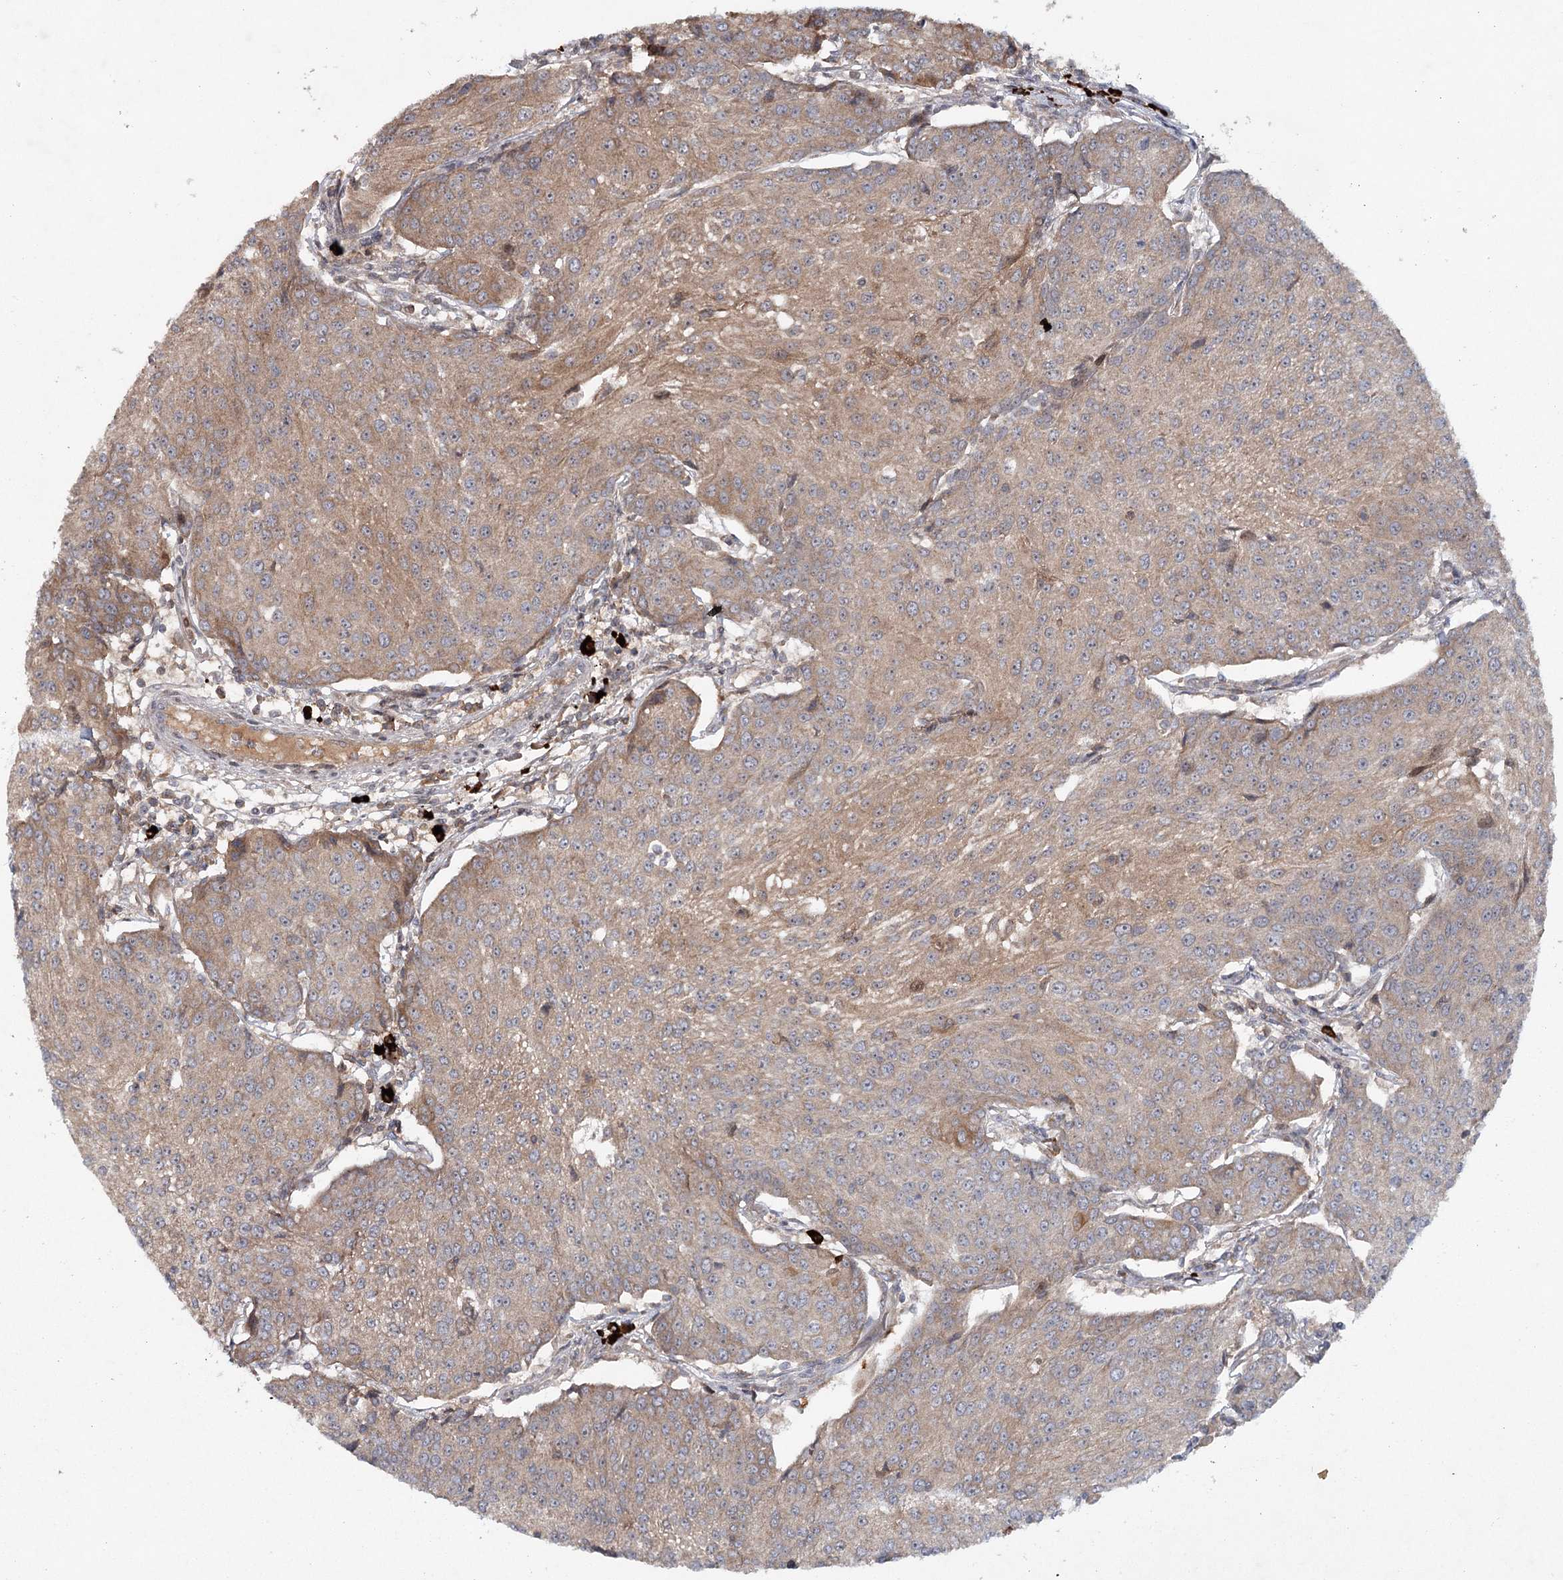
{"staining": {"intensity": "moderate", "quantity": "25%-75%", "location": "cytoplasmic/membranous"}, "tissue": "urothelial cancer", "cell_type": "Tumor cells", "image_type": "cancer", "snomed": [{"axis": "morphology", "description": "Urothelial carcinoma, High grade"}, {"axis": "topography", "description": "Urinary bladder"}], "caption": "Protein positivity by IHC demonstrates moderate cytoplasmic/membranous expression in about 25%-75% of tumor cells in urothelial carcinoma (high-grade).", "gene": "MAP3K13", "patient": {"sex": "female", "age": 85}}